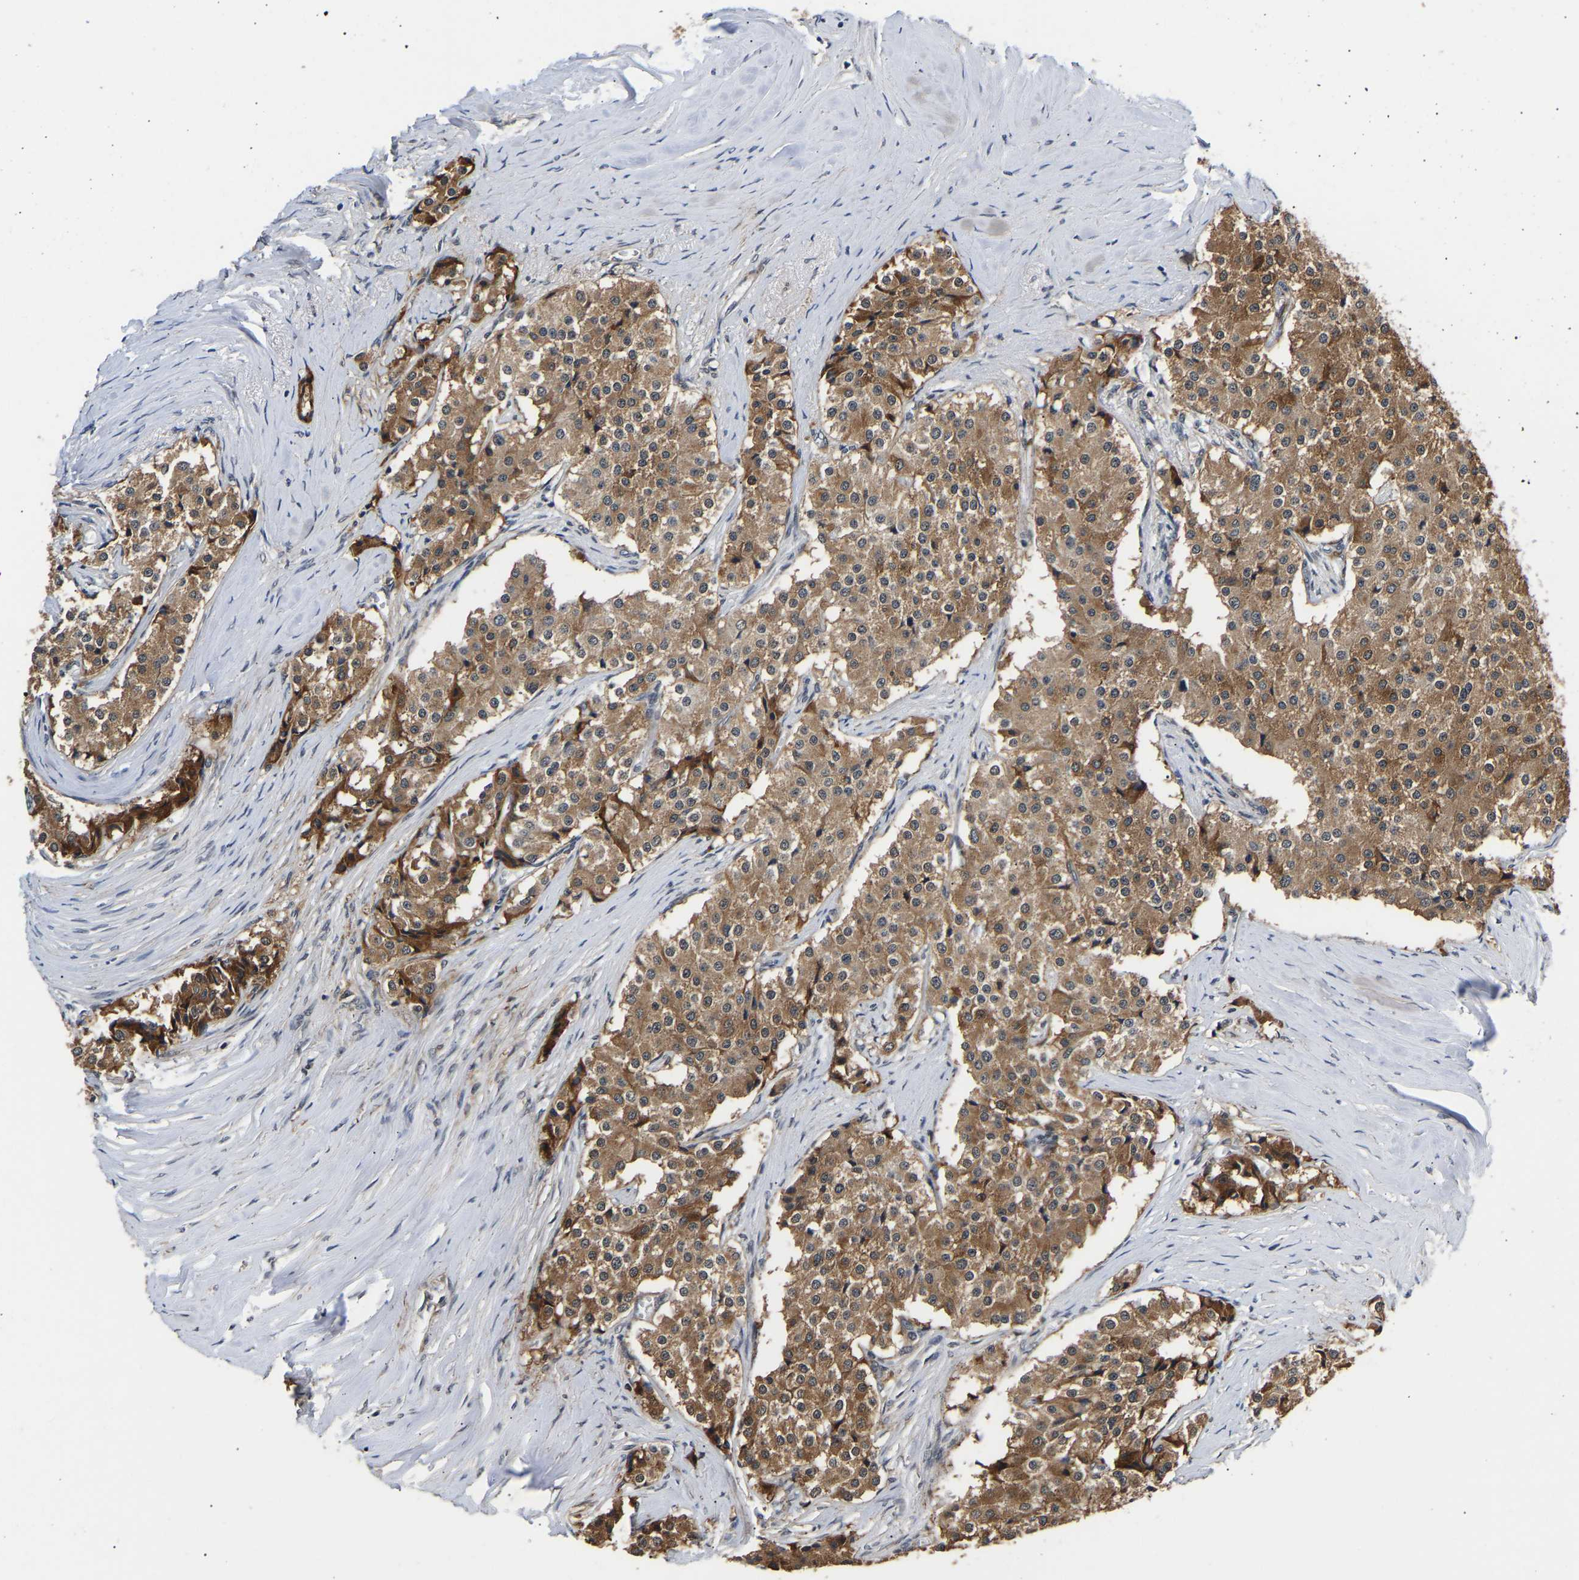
{"staining": {"intensity": "moderate", "quantity": ">75%", "location": "cytoplasmic/membranous"}, "tissue": "carcinoid", "cell_type": "Tumor cells", "image_type": "cancer", "snomed": [{"axis": "morphology", "description": "Carcinoid, malignant, NOS"}, {"axis": "topography", "description": "Colon"}], "caption": "Immunohistochemical staining of carcinoid reveals medium levels of moderate cytoplasmic/membranous expression in approximately >75% of tumor cells. (Brightfield microscopy of DAB IHC at high magnification).", "gene": "METTL16", "patient": {"sex": "female", "age": 52}}